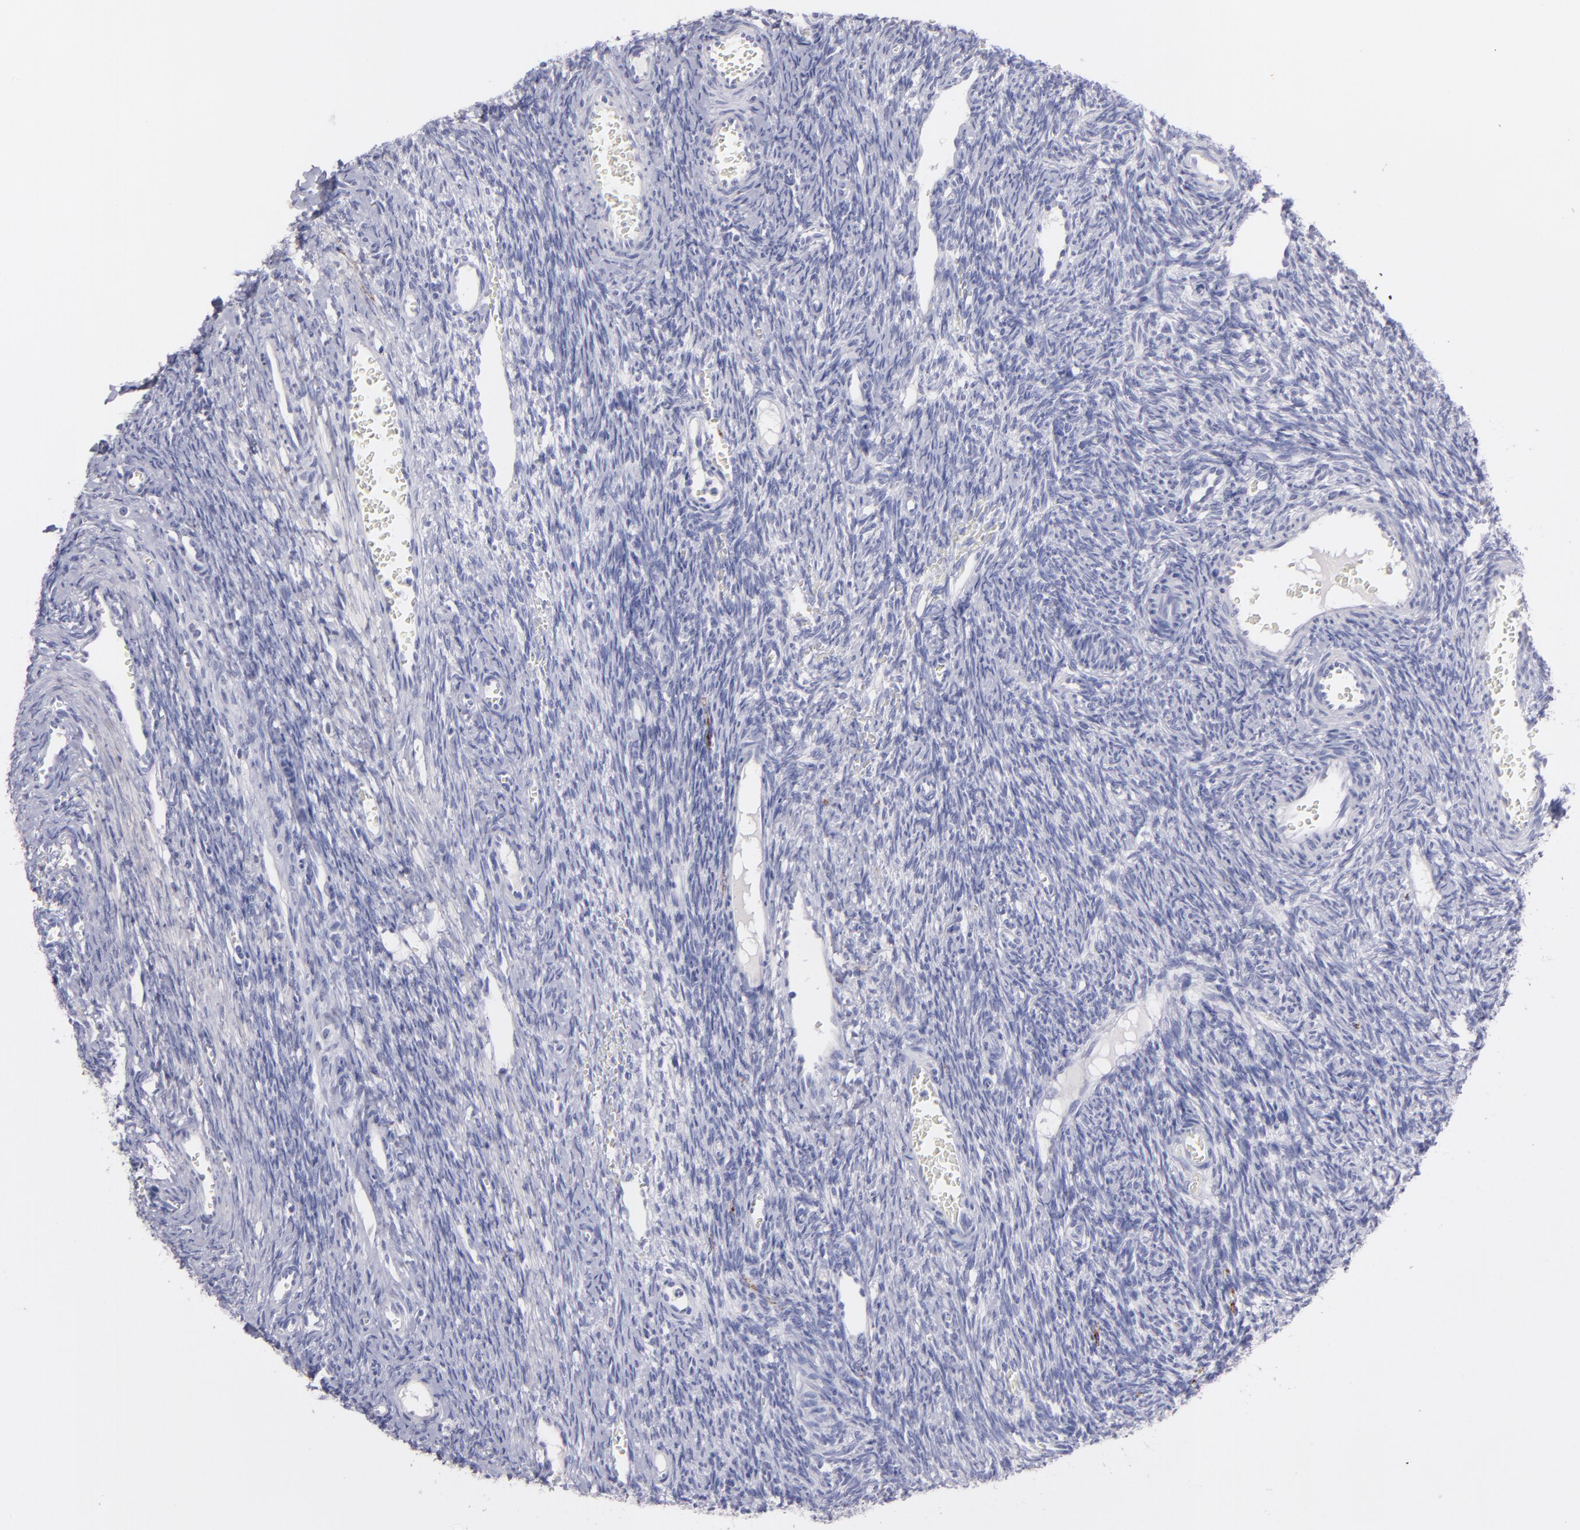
{"staining": {"intensity": "negative", "quantity": "none", "location": "none"}, "tissue": "ovary", "cell_type": "Follicle cells", "image_type": "normal", "snomed": [{"axis": "morphology", "description": "Normal tissue, NOS"}, {"axis": "topography", "description": "Ovary"}], "caption": "IHC image of benign human ovary stained for a protein (brown), which exhibits no positivity in follicle cells.", "gene": "SNAP25", "patient": {"sex": "female", "age": 39}}